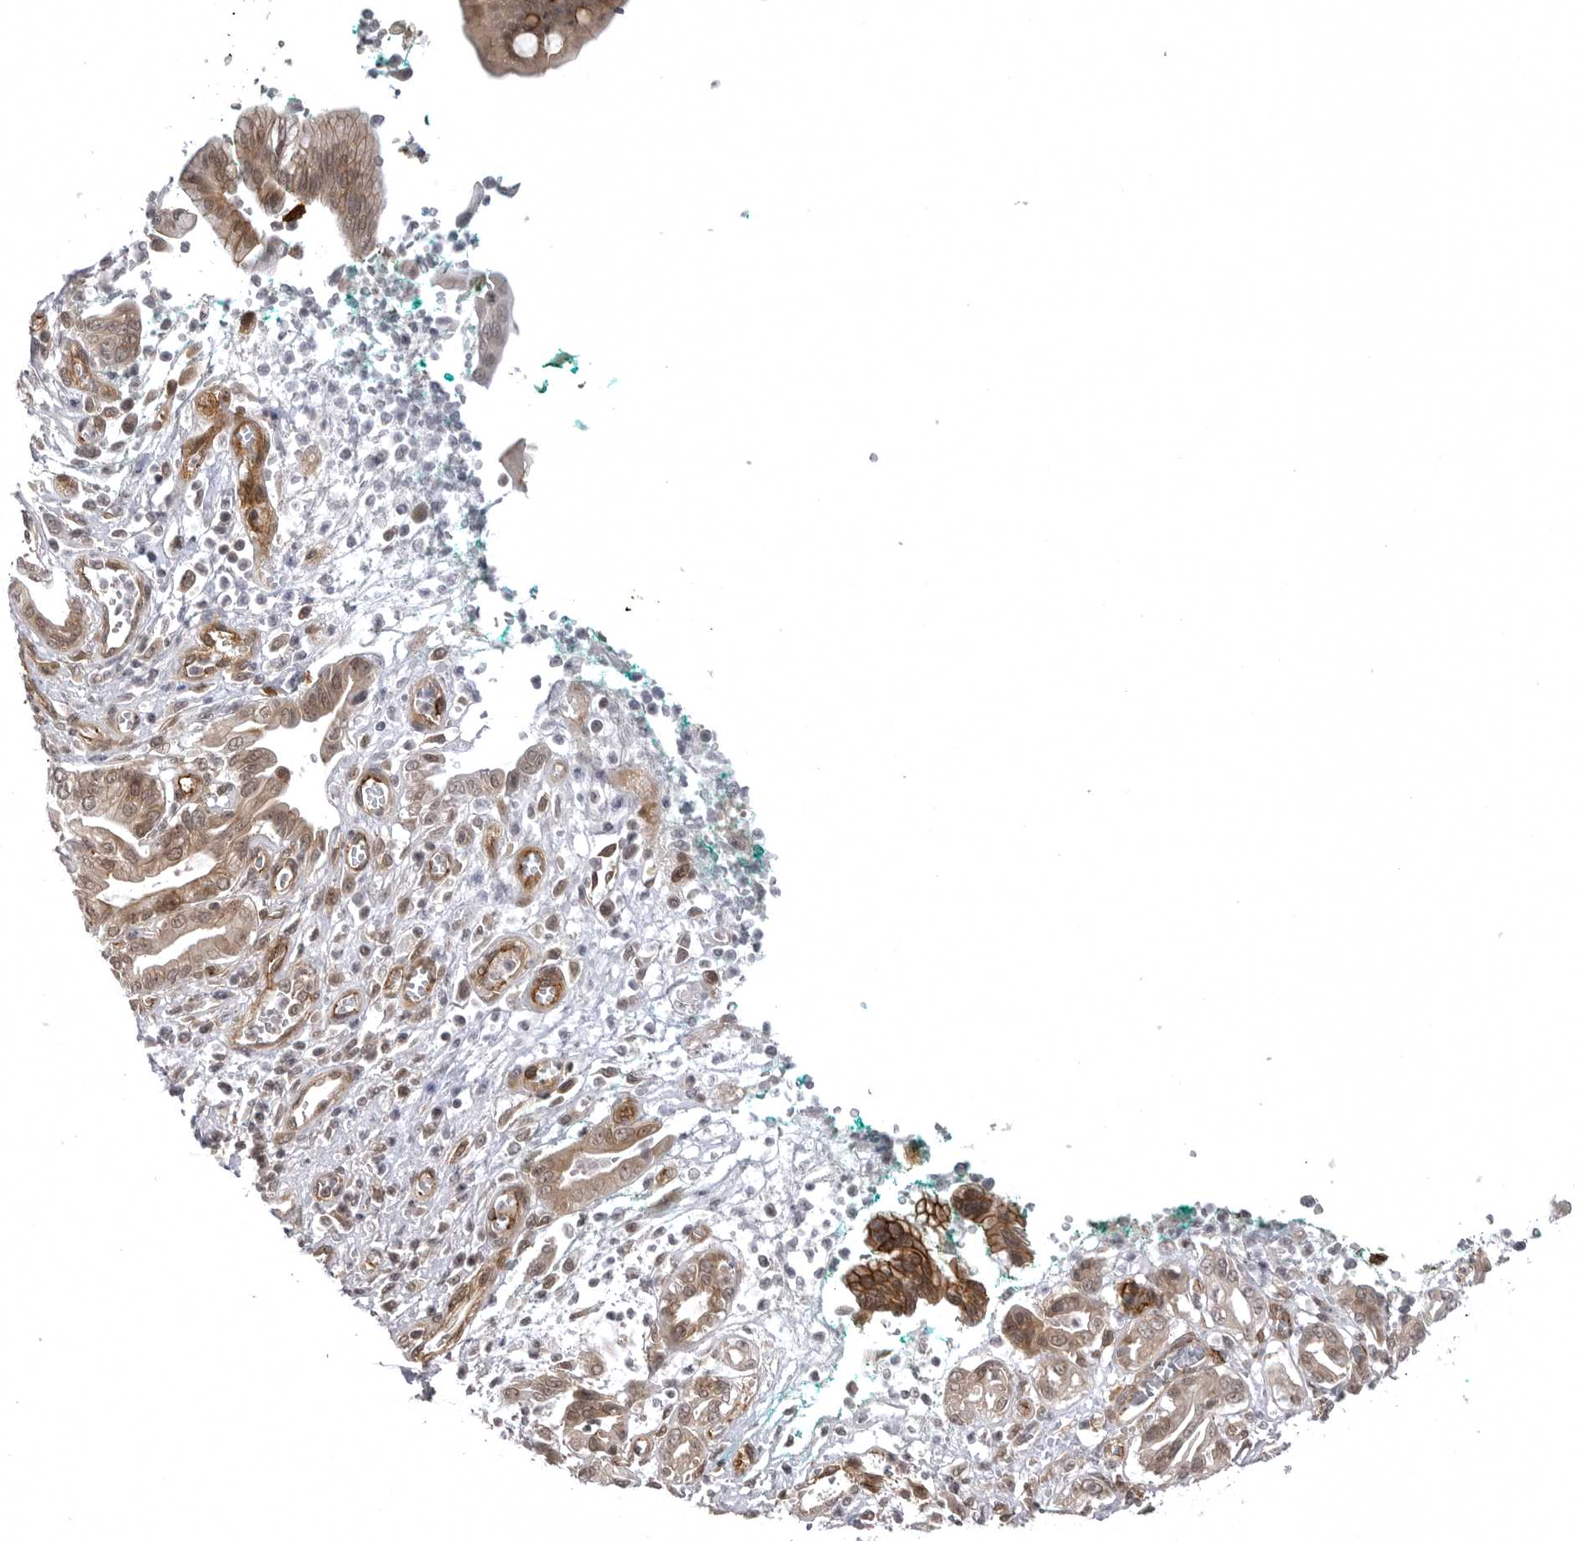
{"staining": {"intensity": "moderate", "quantity": "25%-75%", "location": "cytoplasmic/membranous"}, "tissue": "pancreatic cancer", "cell_type": "Tumor cells", "image_type": "cancer", "snomed": [{"axis": "morphology", "description": "Adenocarcinoma, NOS"}, {"axis": "topography", "description": "Pancreas"}], "caption": "Protein staining by immunohistochemistry shows moderate cytoplasmic/membranous positivity in approximately 25%-75% of tumor cells in adenocarcinoma (pancreatic). (Stains: DAB (3,3'-diaminobenzidine) in brown, nuclei in blue, Microscopy: brightfield microscopy at high magnification).", "gene": "SORBS1", "patient": {"sex": "male", "age": 78}}